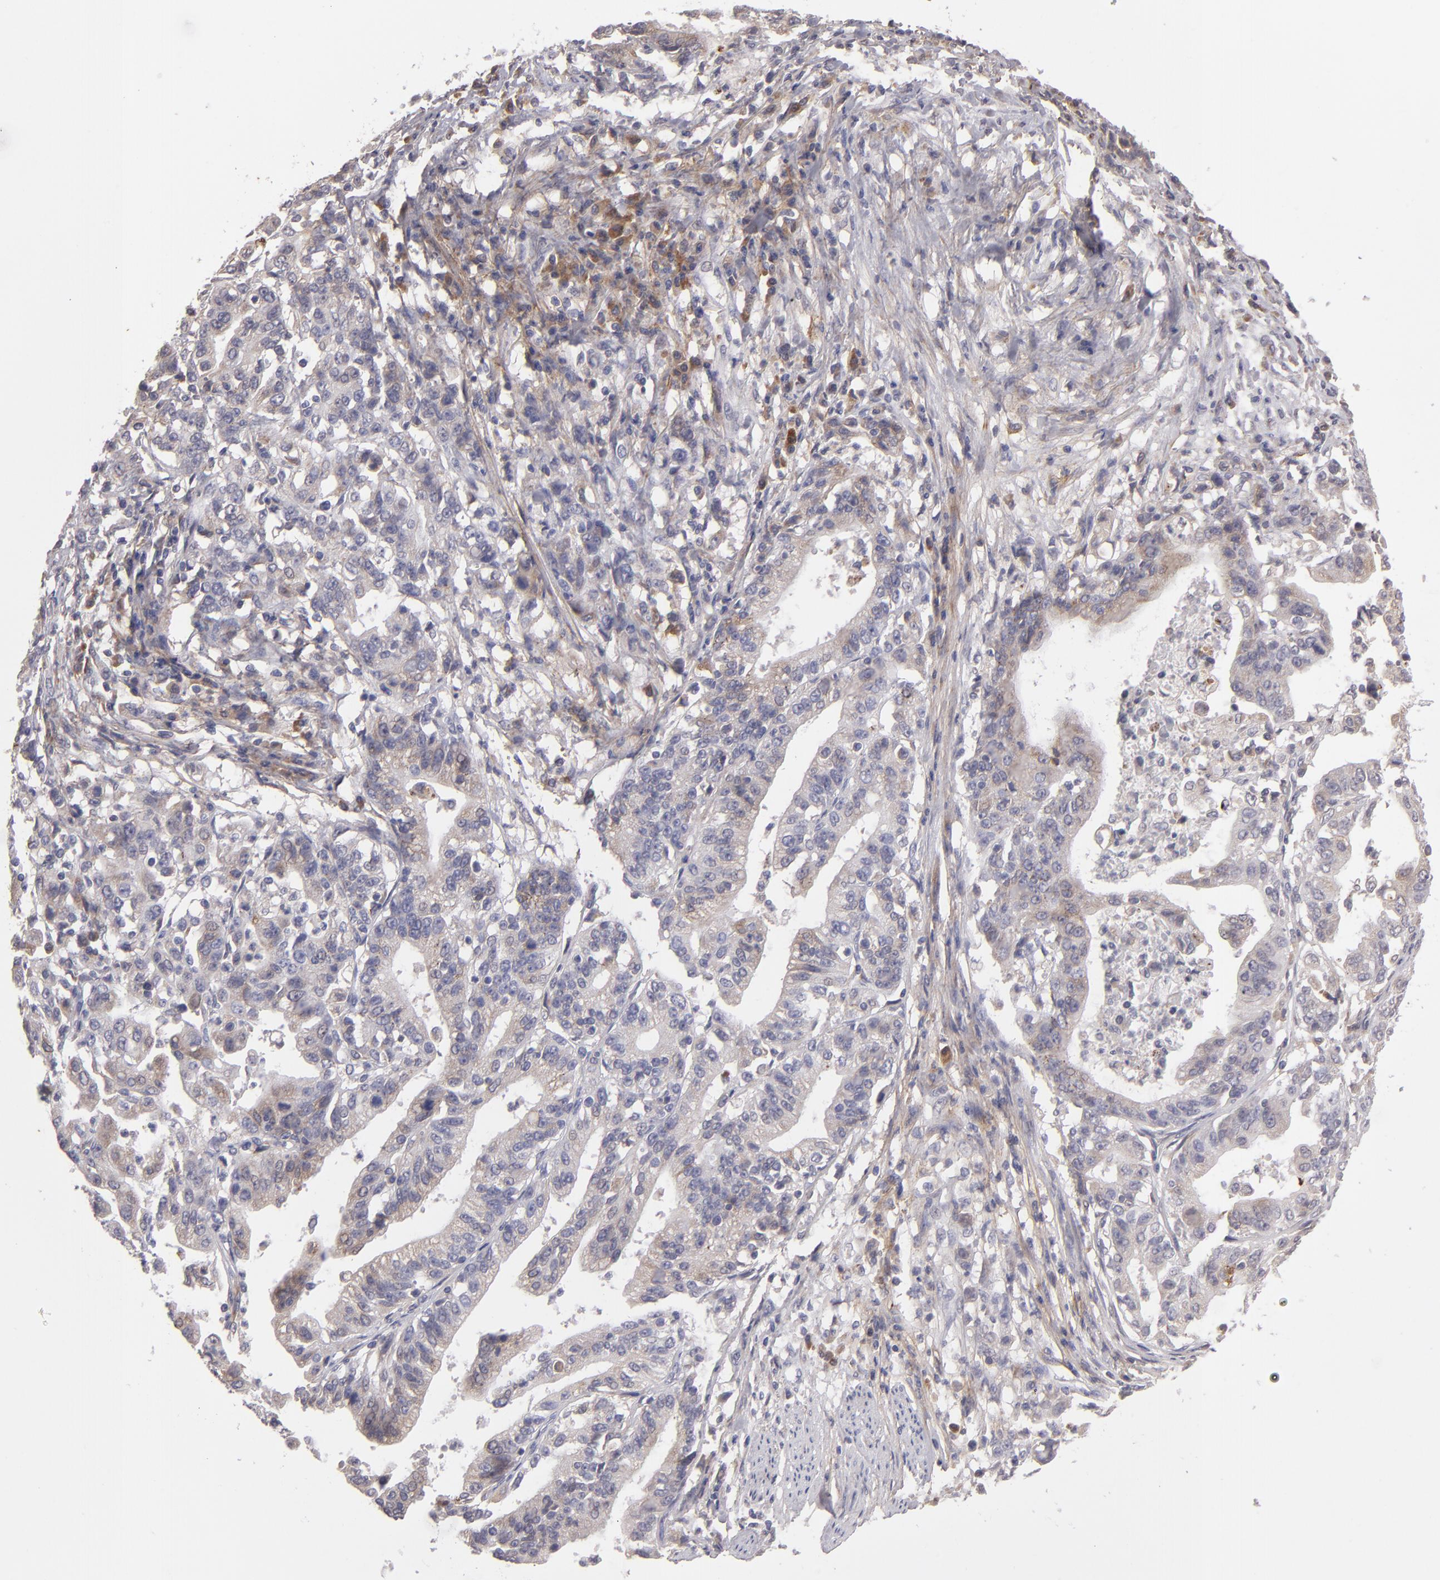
{"staining": {"intensity": "weak", "quantity": "25%-75%", "location": "cytoplasmic/membranous"}, "tissue": "stomach cancer", "cell_type": "Tumor cells", "image_type": "cancer", "snomed": [{"axis": "morphology", "description": "Adenocarcinoma, NOS"}, {"axis": "topography", "description": "Stomach, upper"}], "caption": "Stomach cancer stained with immunohistochemistry (IHC) exhibits weak cytoplasmic/membranous positivity in approximately 25%-75% of tumor cells.", "gene": "IL12A", "patient": {"sex": "female", "age": 50}}